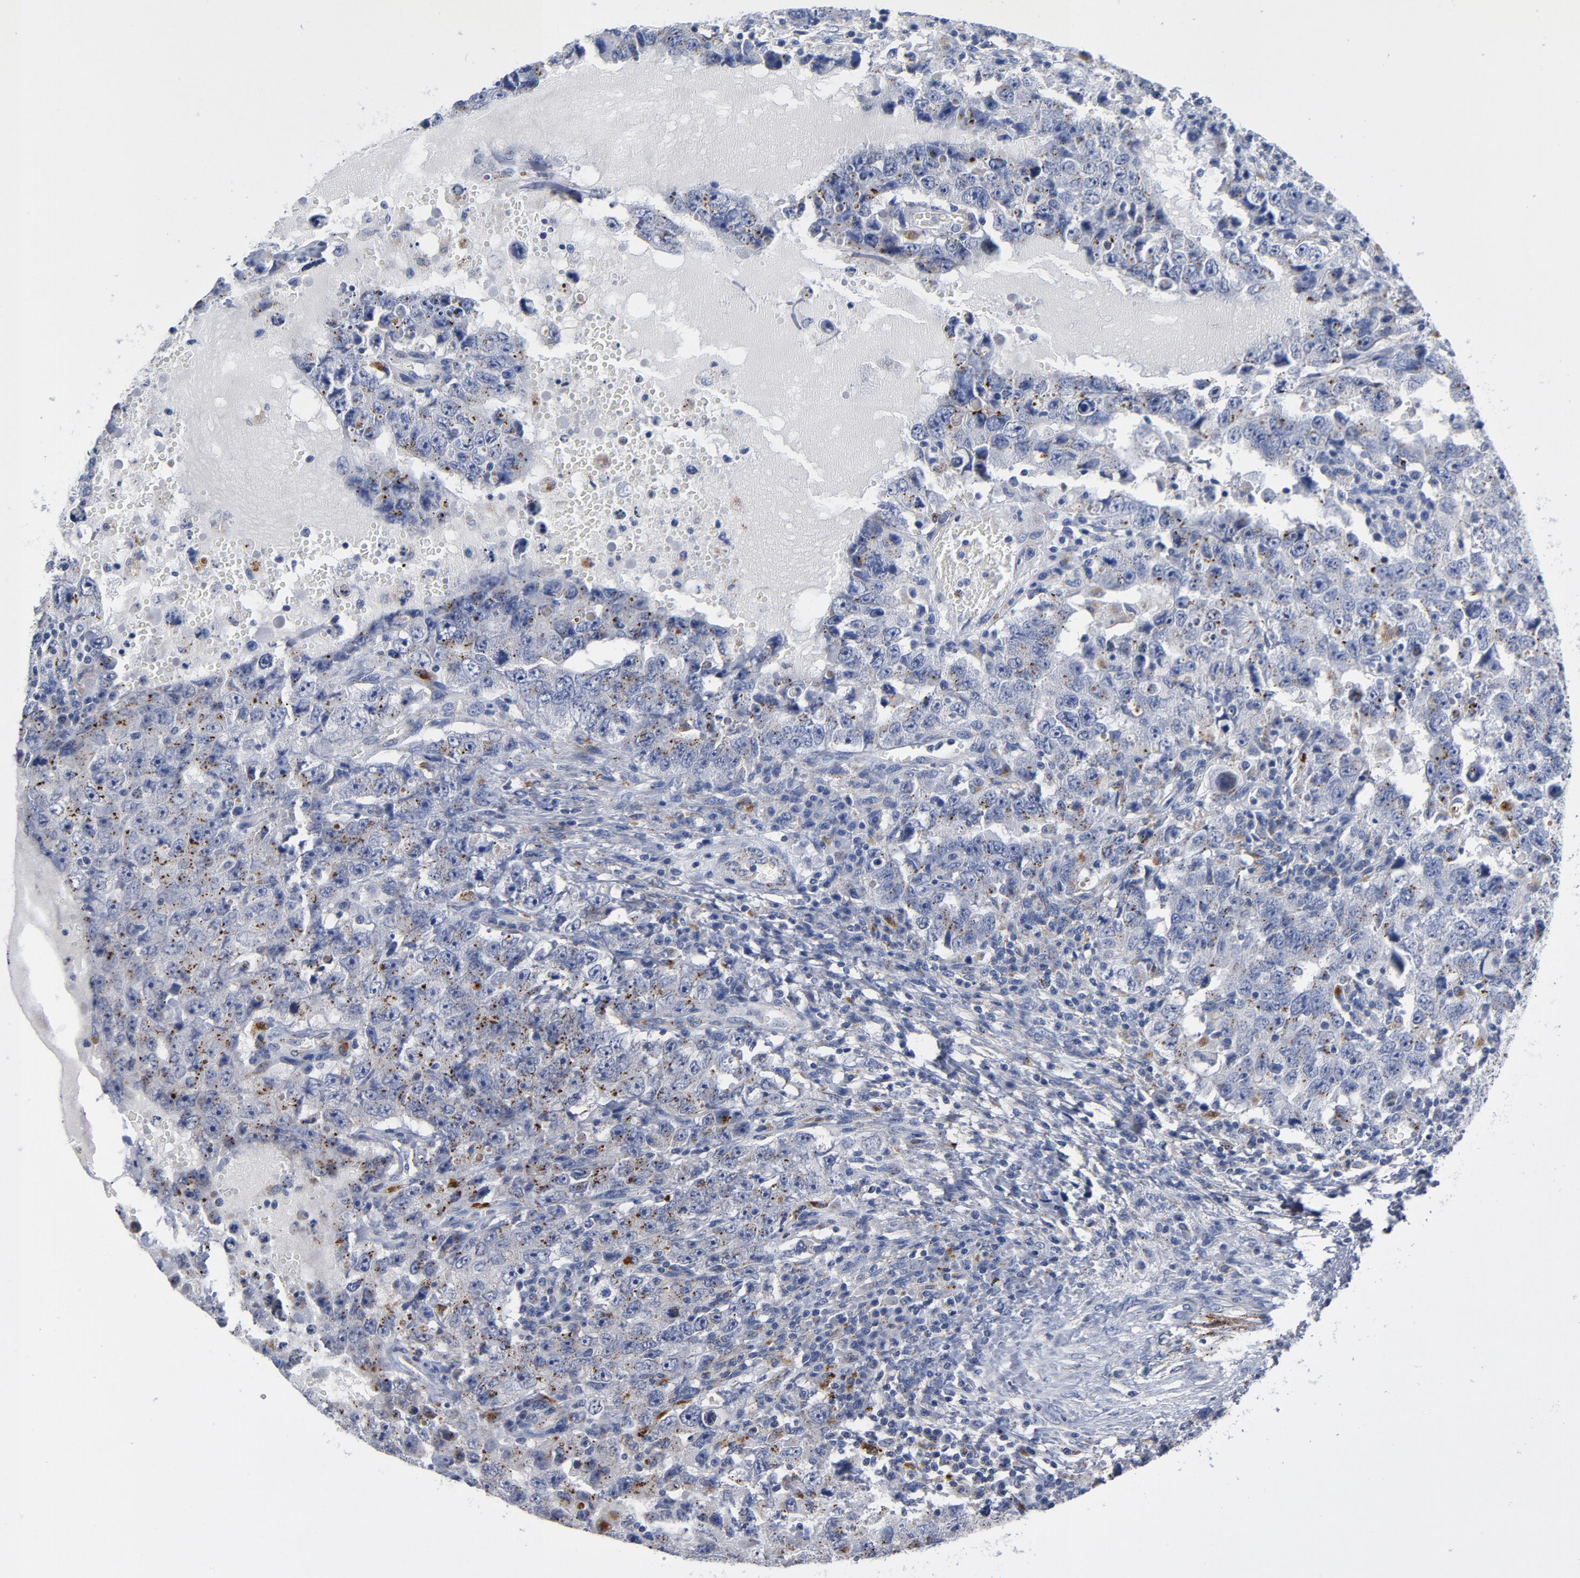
{"staining": {"intensity": "moderate", "quantity": "25%-75%", "location": "cytoplasmic/membranous"}, "tissue": "testis cancer", "cell_type": "Tumor cells", "image_type": "cancer", "snomed": [{"axis": "morphology", "description": "Carcinoma, Embryonal, NOS"}, {"axis": "topography", "description": "Testis"}], "caption": "Immunohistochemistry (IHC) photomicrograph of testis cancer stained for a protein (brown), which demonstrates medium levels of moderate cytoplasmic/membranous staining in about 25%-75% of tumor cells.", "gene": "AKT2", "patient": {"sex": "male", "age": 26}}